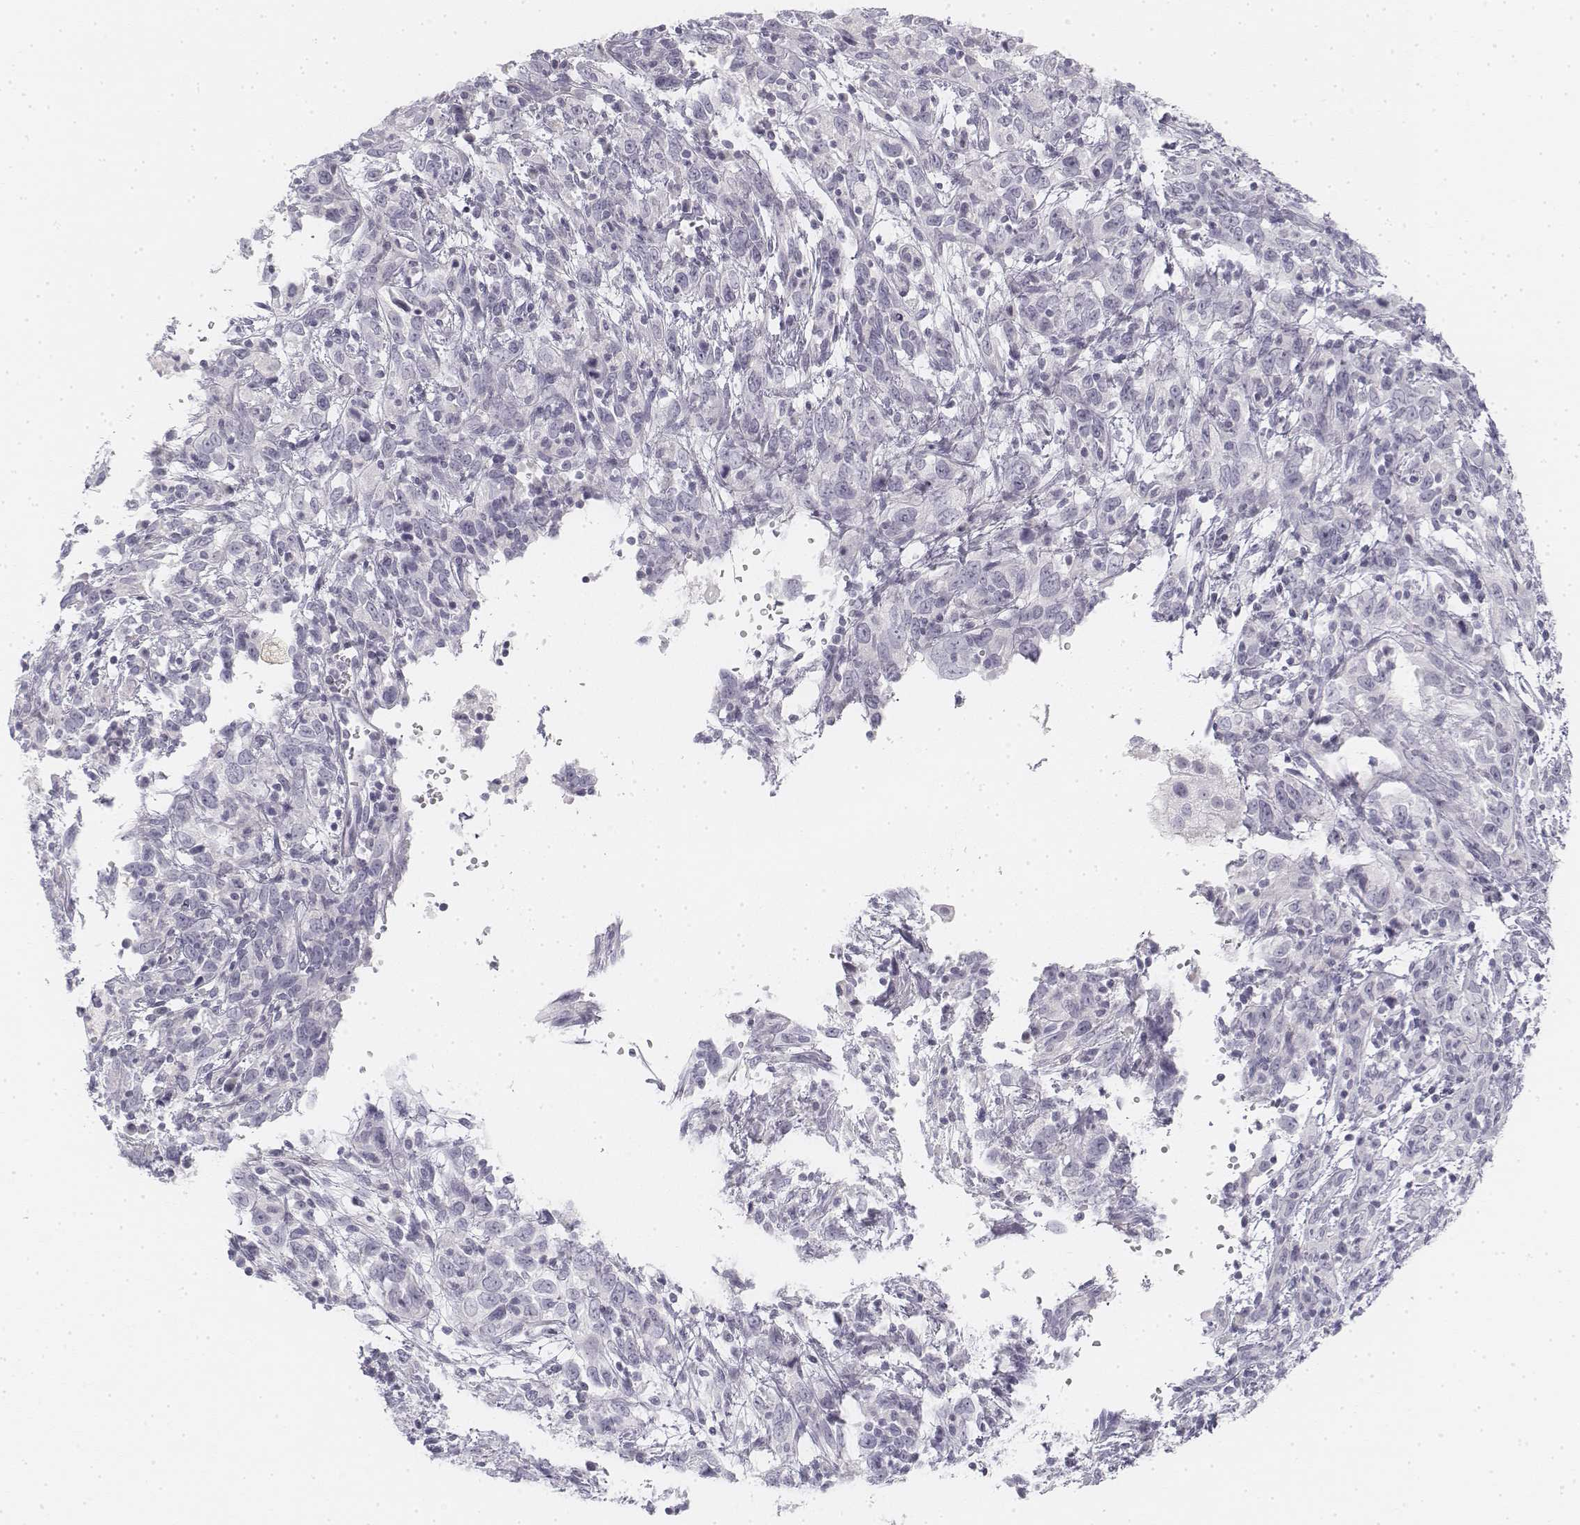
{"staining": {"intensity": "negative", "quantity": "none", "location": "none"}, "tissue": "cervical cancer", "cell_type": "Tumor cells", "image_type": "cancer", "snomed": [{"axis": "morphology", "description": "Adenocarcinoma, NOS"}, {"axis": "topography", "description": "Cervix"}], "caption": "A high-resolution micrograph shows immunohistochemistry staining of cervical cancer, which exhibits no significant expression in tumor cells. The staining is performed using DAB brown chromogen with nuclei counter-stained in using hematoxylin.", "gene": "KRT25", "patient": {"sex": "female", "age": 40}}